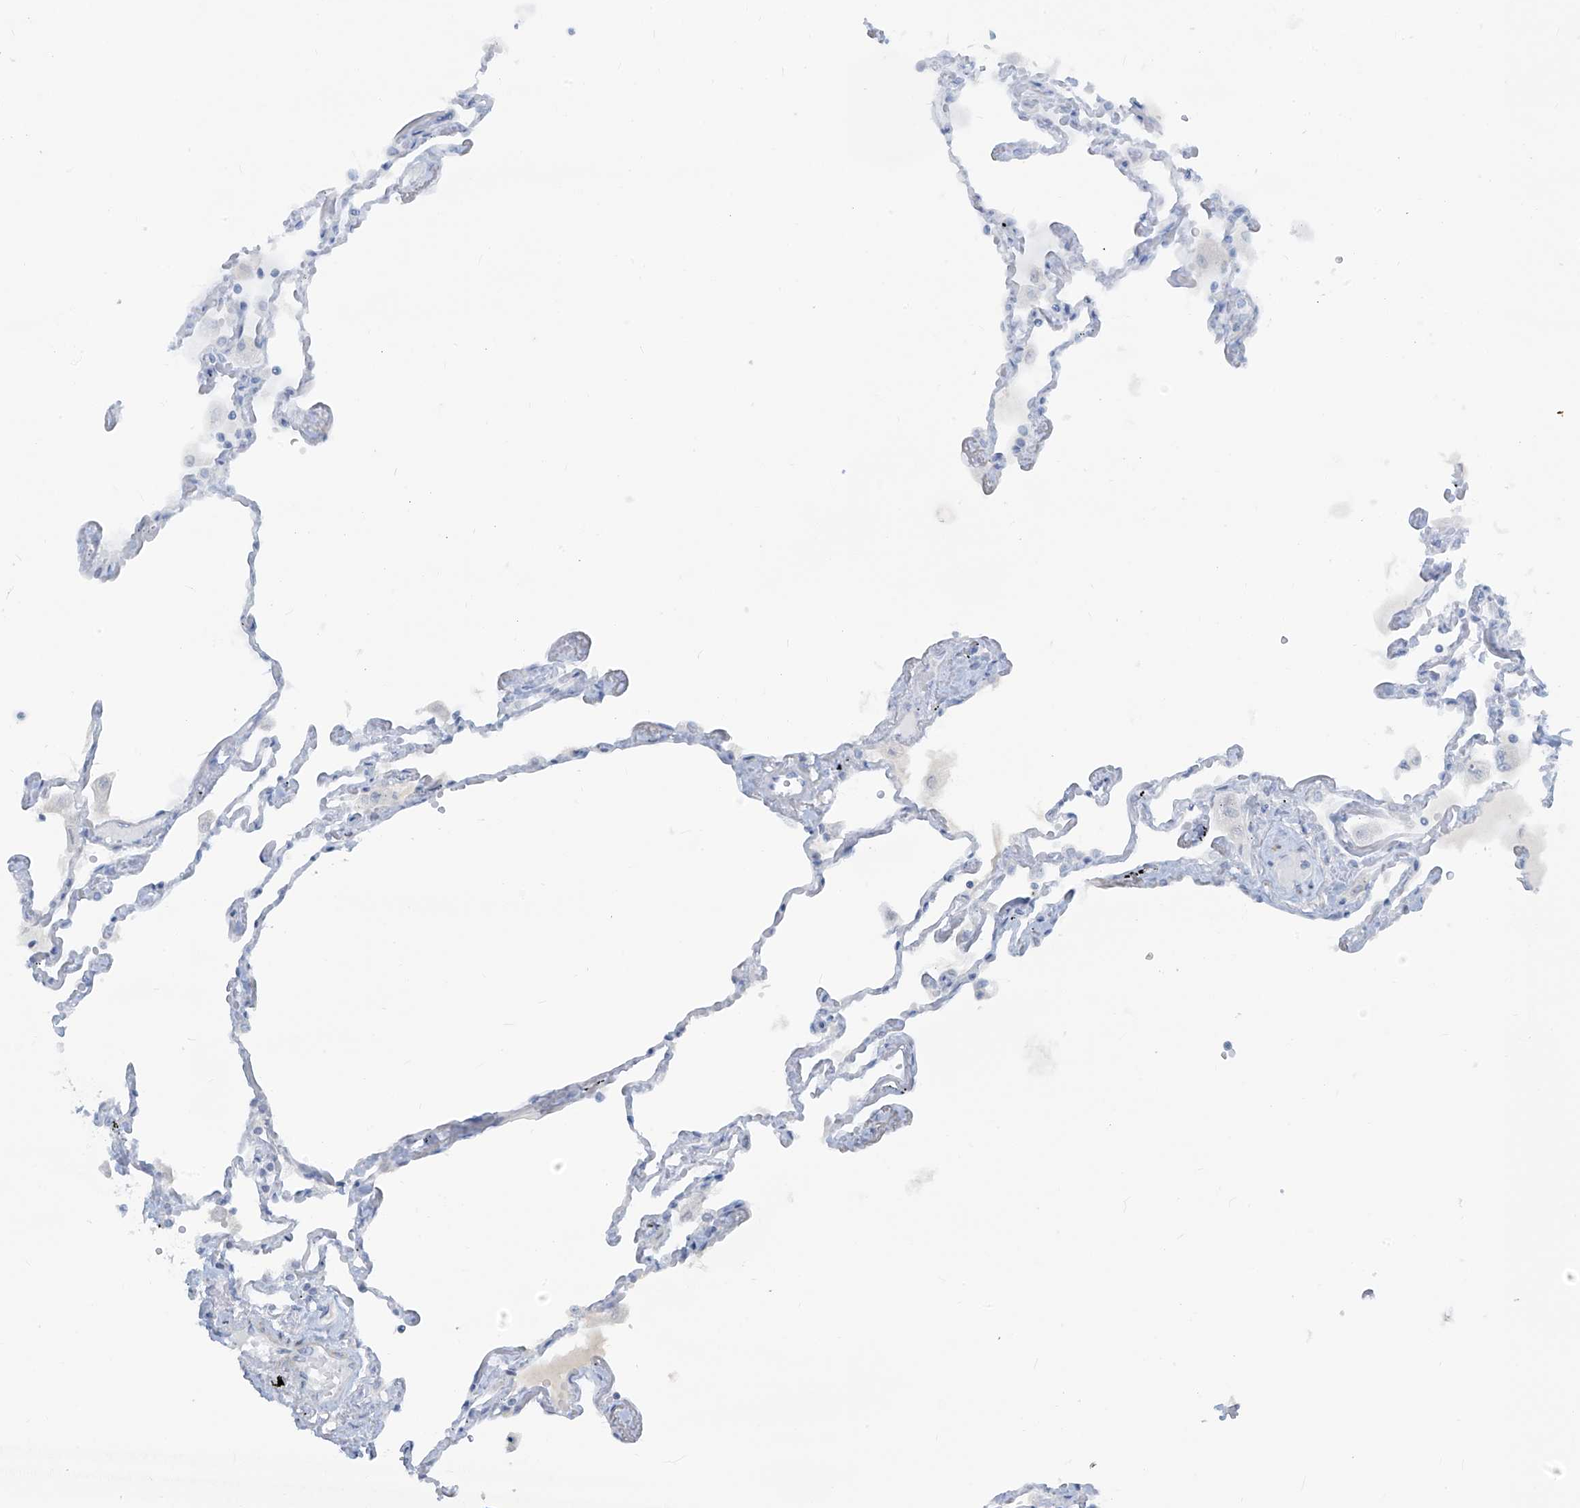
{"staining": {"intensity": "negative", "quantity": "none", "location": "none"}, "tissue": "lung", "cell_type": "Alveolar cells", "image_type": "normal", "snomed": [{"axis": "morphology", "description": "Normal tissue, NOS"}, {"axis": "topography", "description": "Lung"}], "caption": "The immunohistochemistry image has no significant expression in alveolar cells of lung. (Immunohistochemistry (ihc), brightfield microscopy, high magnification).", "gene": "METAP1D", "patient": {"sex": "female", "age": 67}}